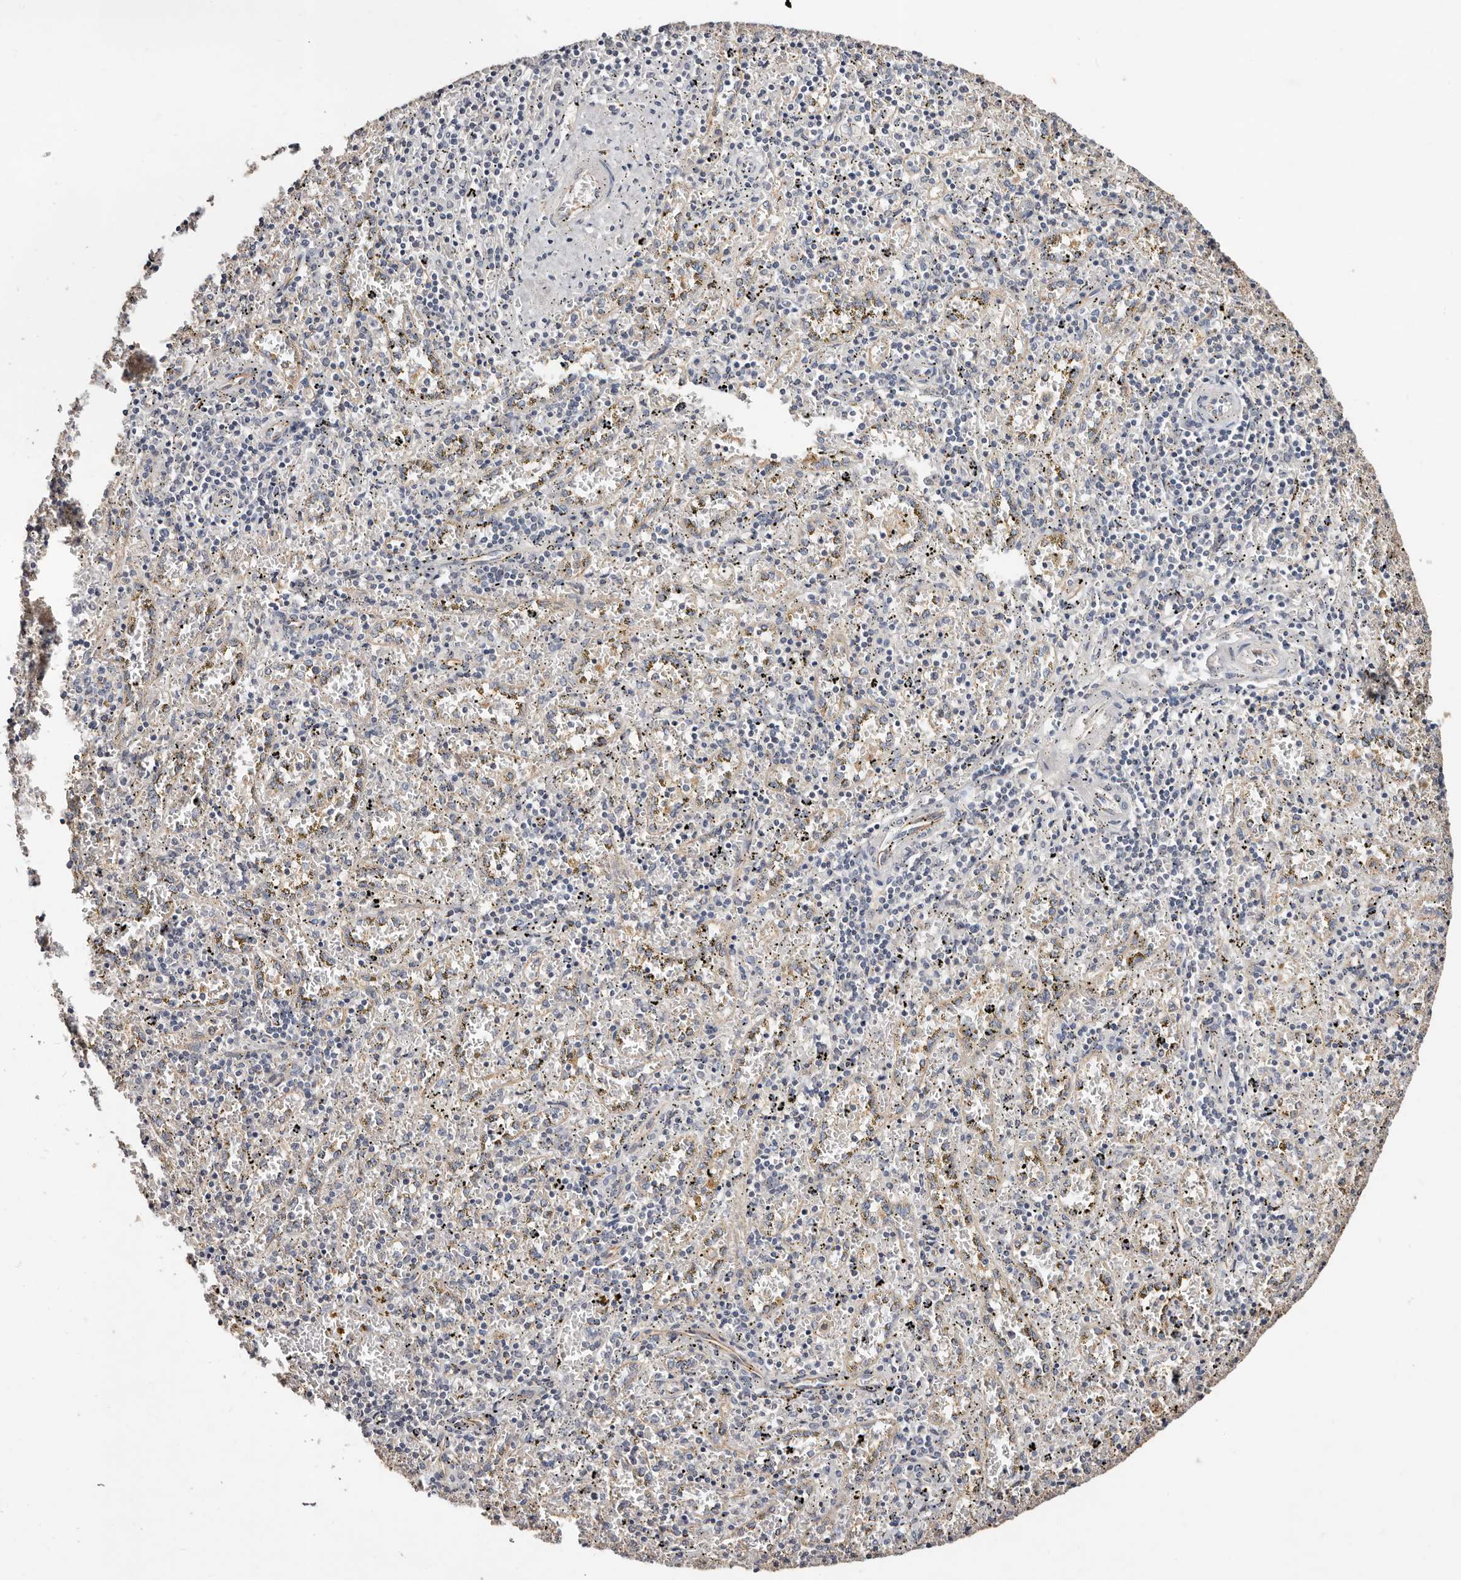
{"staining": {"intensity": "negative", "quantity": "none", "location": "none"}, "tissue": "spleen", "cell_type": "Cells in red pulp", "image_type": "normal", "snomed": [{"axis": "morphology", "description": "Normal tissue, NOS"}, {"axis": "topography", "description": "Spleen"}], "caption": "Immunohistochemistry photomicrograph of benign spleen: spleen stained with DAB exhibits no significant protein staining in cells in red pulp. (Brightfield microscopy of DAB (3,3'-diaminobenzidine) IHC at high magnification).", "gene": "THBS3", "patient": {"sex": "male", "age": 11}}